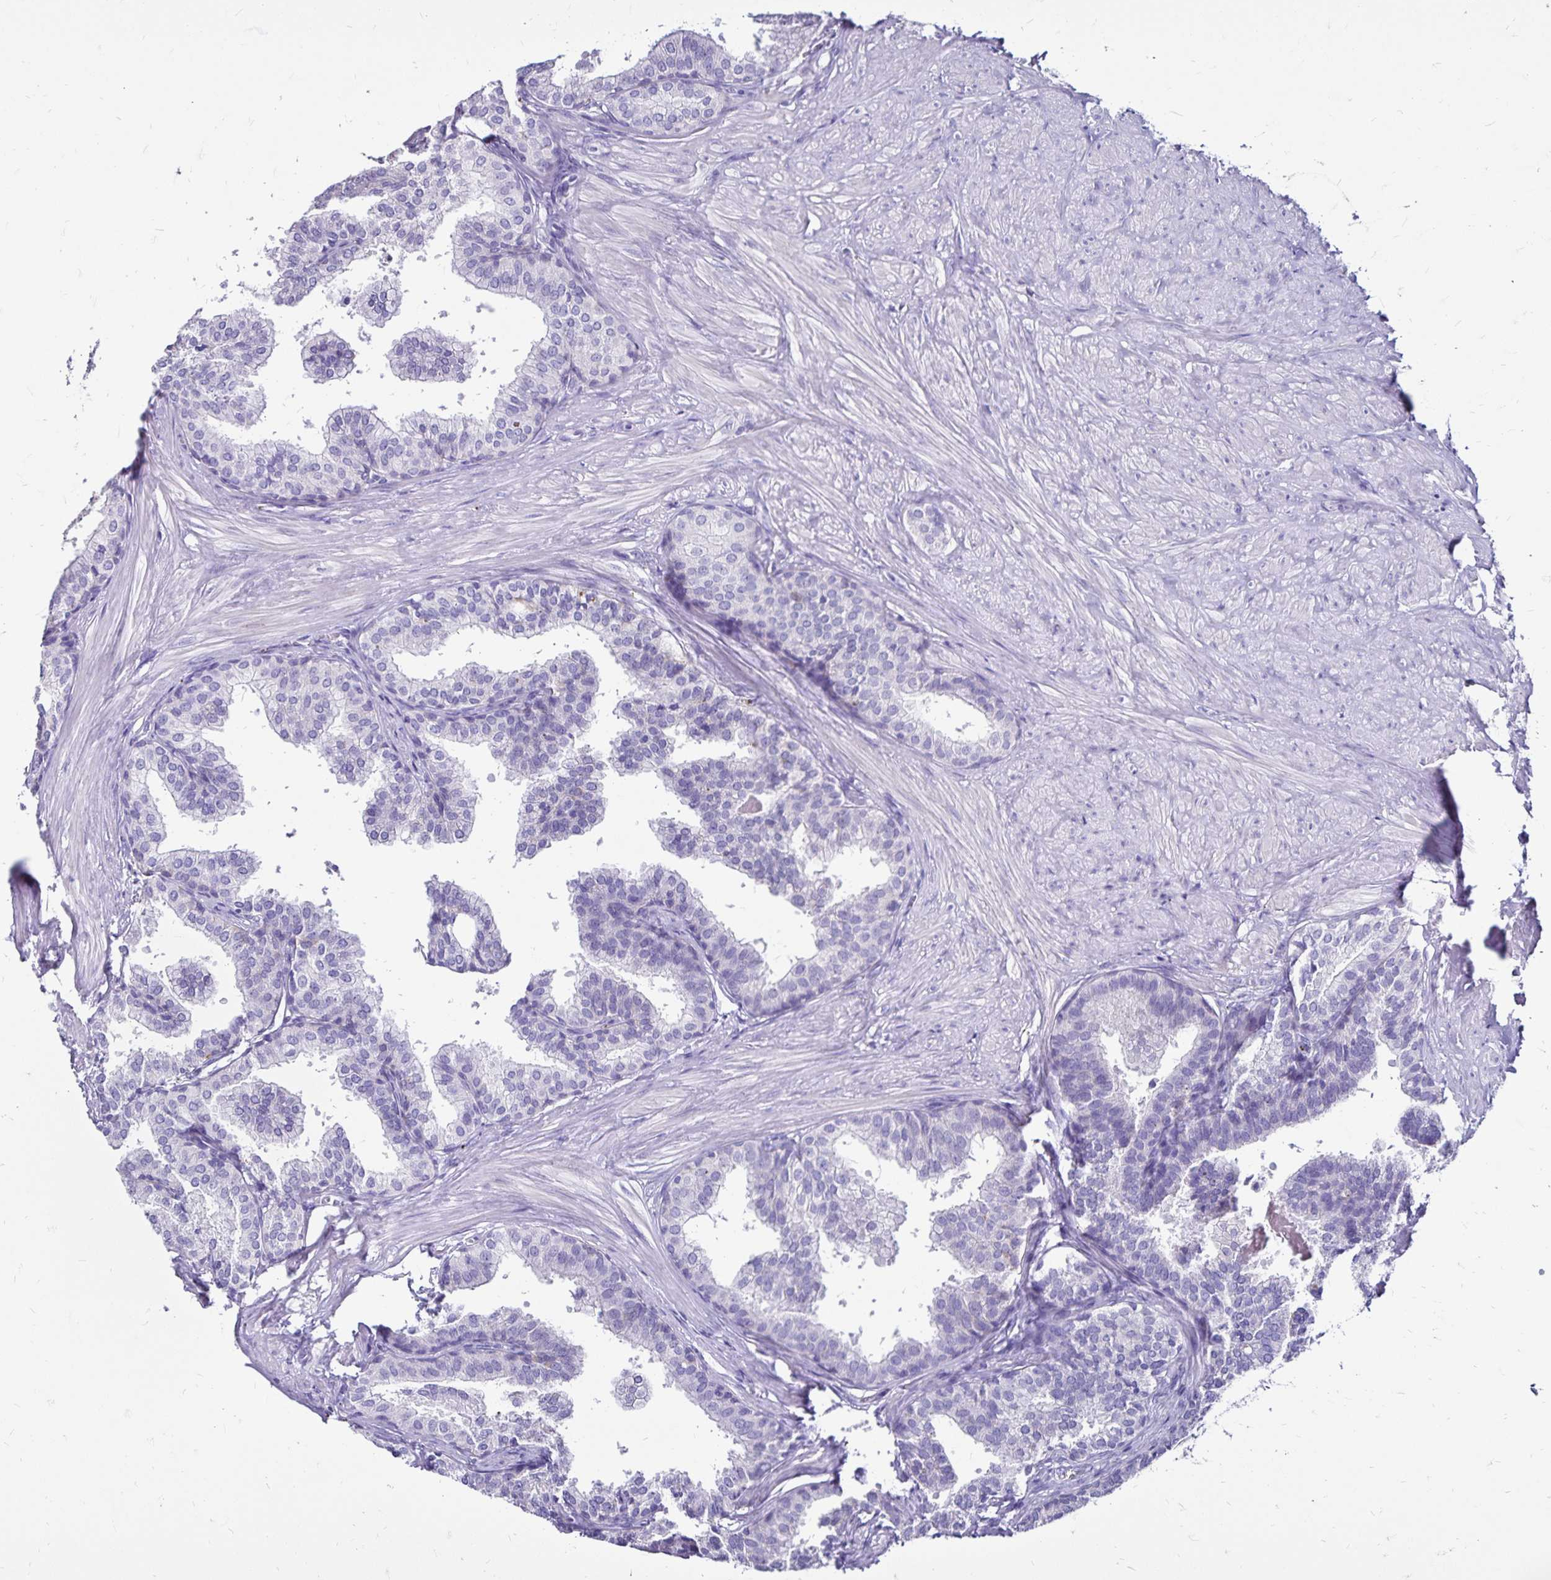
{"staining": {"intensity": "negative", "quantity": "none", "location": "none"}, "tissue": "prostate", "cell_type": "Glandular cells", "image_type": "normal", "snomed": [{"axis": "morphology", "description": "Normal tissue, NOS"}, {"axis": "topography", "description": "Prostate"}, {"axis": "topography", "description": "Peripheral nerve tissue"}], "caption": "This is an immunohistochemistry (IHC) photomicrograph of unremarkable human prostate. There is no expression in glandular cells.", "gene": "EVPL", "patient": {"sex": "male", "age": 55}}